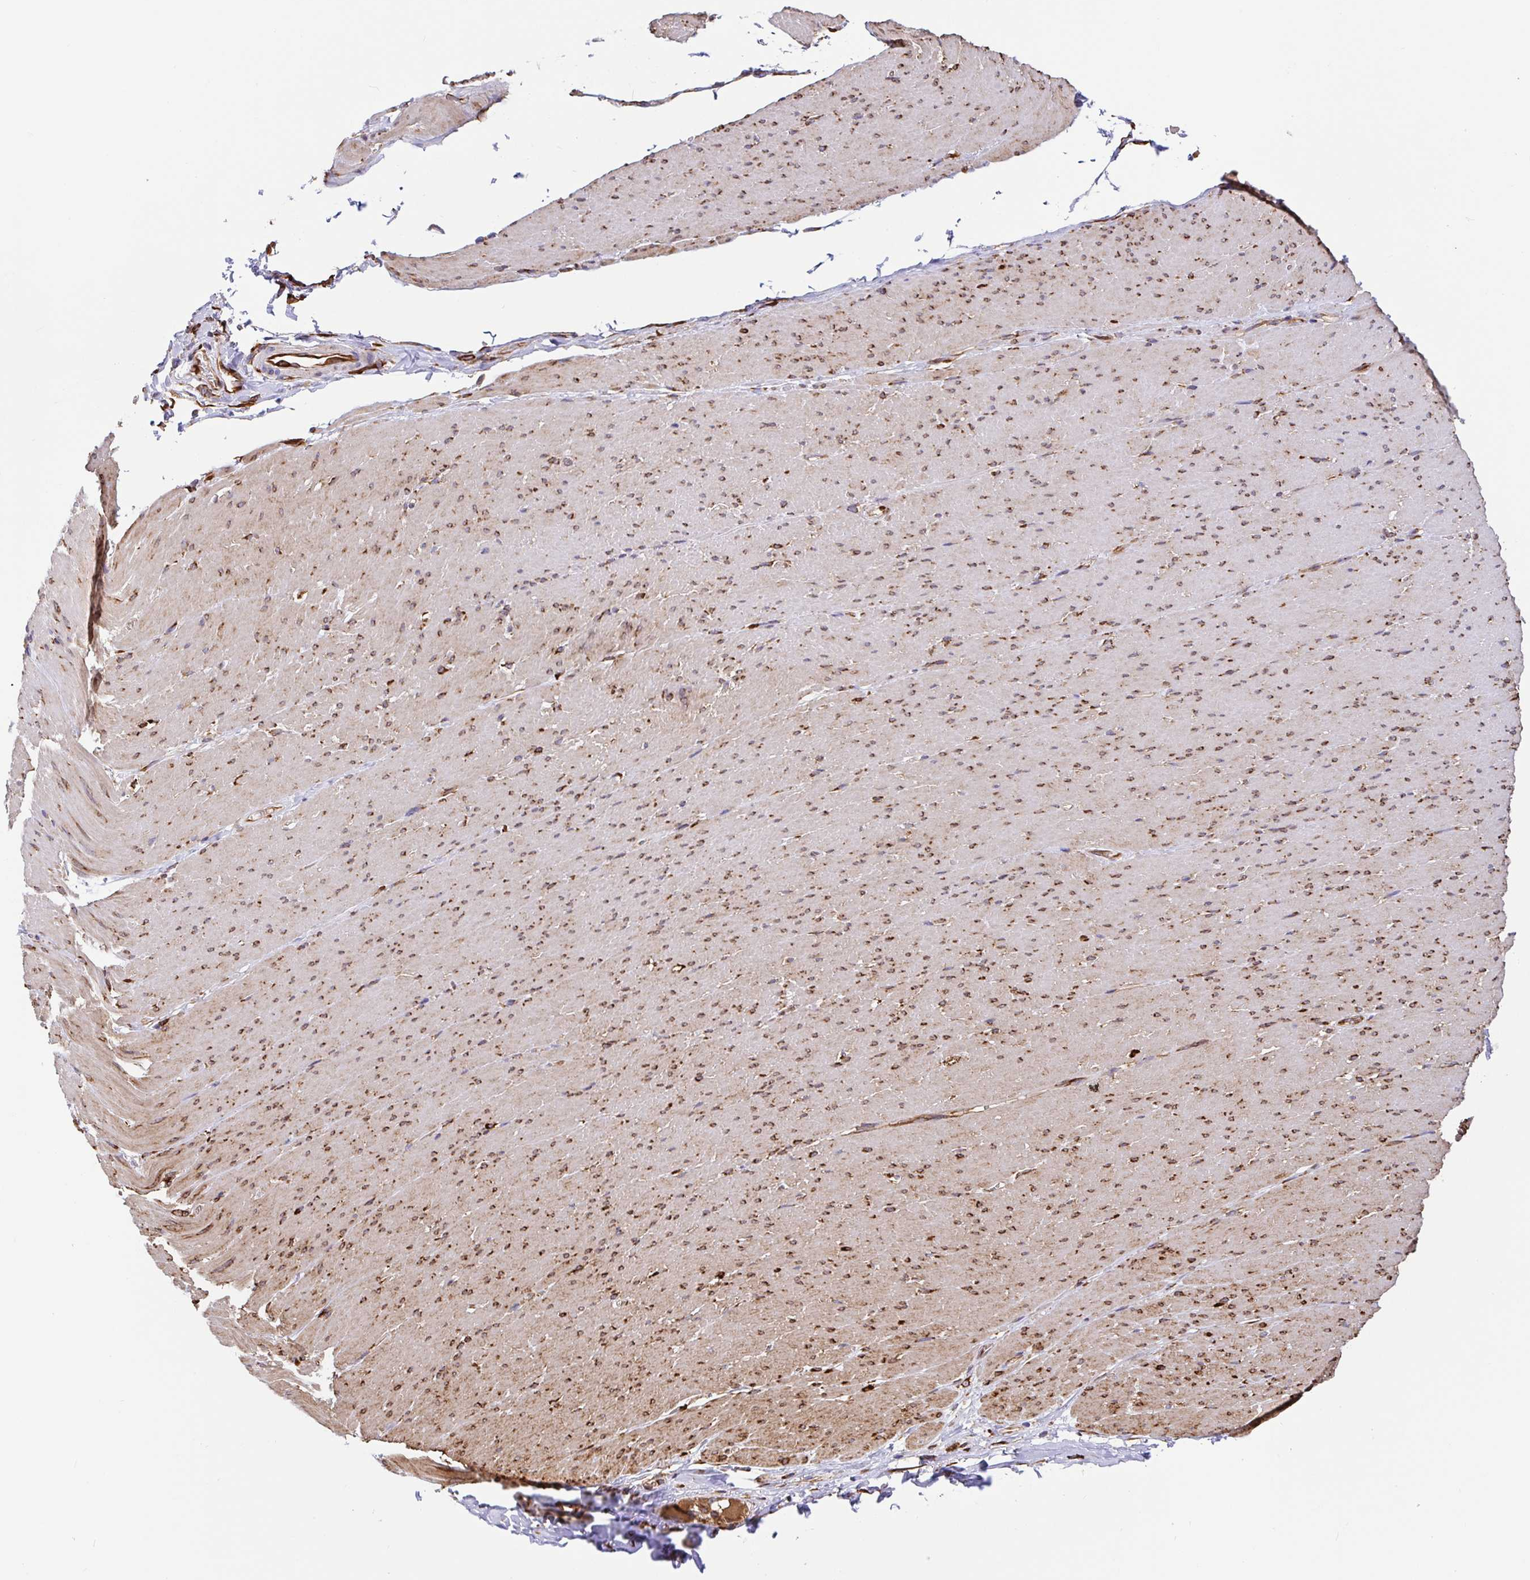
{"staining": {"intensity": "moderate", "quantity": "25%-75%", "location": "cytoplasmic/membranous"}, "tissue": "smooth muscle", "cell_type": "Smooth muscle cells", "image_type": "normal", "snomed": [{"axis": "morphology", "description": "Normal tissue, NOS"}, {"axis": "topography", "description": "Smooth muscle"}, {"axis": "topography", "description": "Rectum"}], "caption": "Immunohistochemistry (IHC) staining of unremarkable smooth muscle, which exhibits medium levels of moderate cytoplasmic/membranous expression in about 25%-75% of smooth muscle cells indicating moderate cytoplasmic/membranous protein staining. The staining was performed using DAB (brown) for protein detection and nuclei were counterstained in hematoxylin (blue).", "gene": "MAOA", "patient": {"sex": "male", "age": 53}}